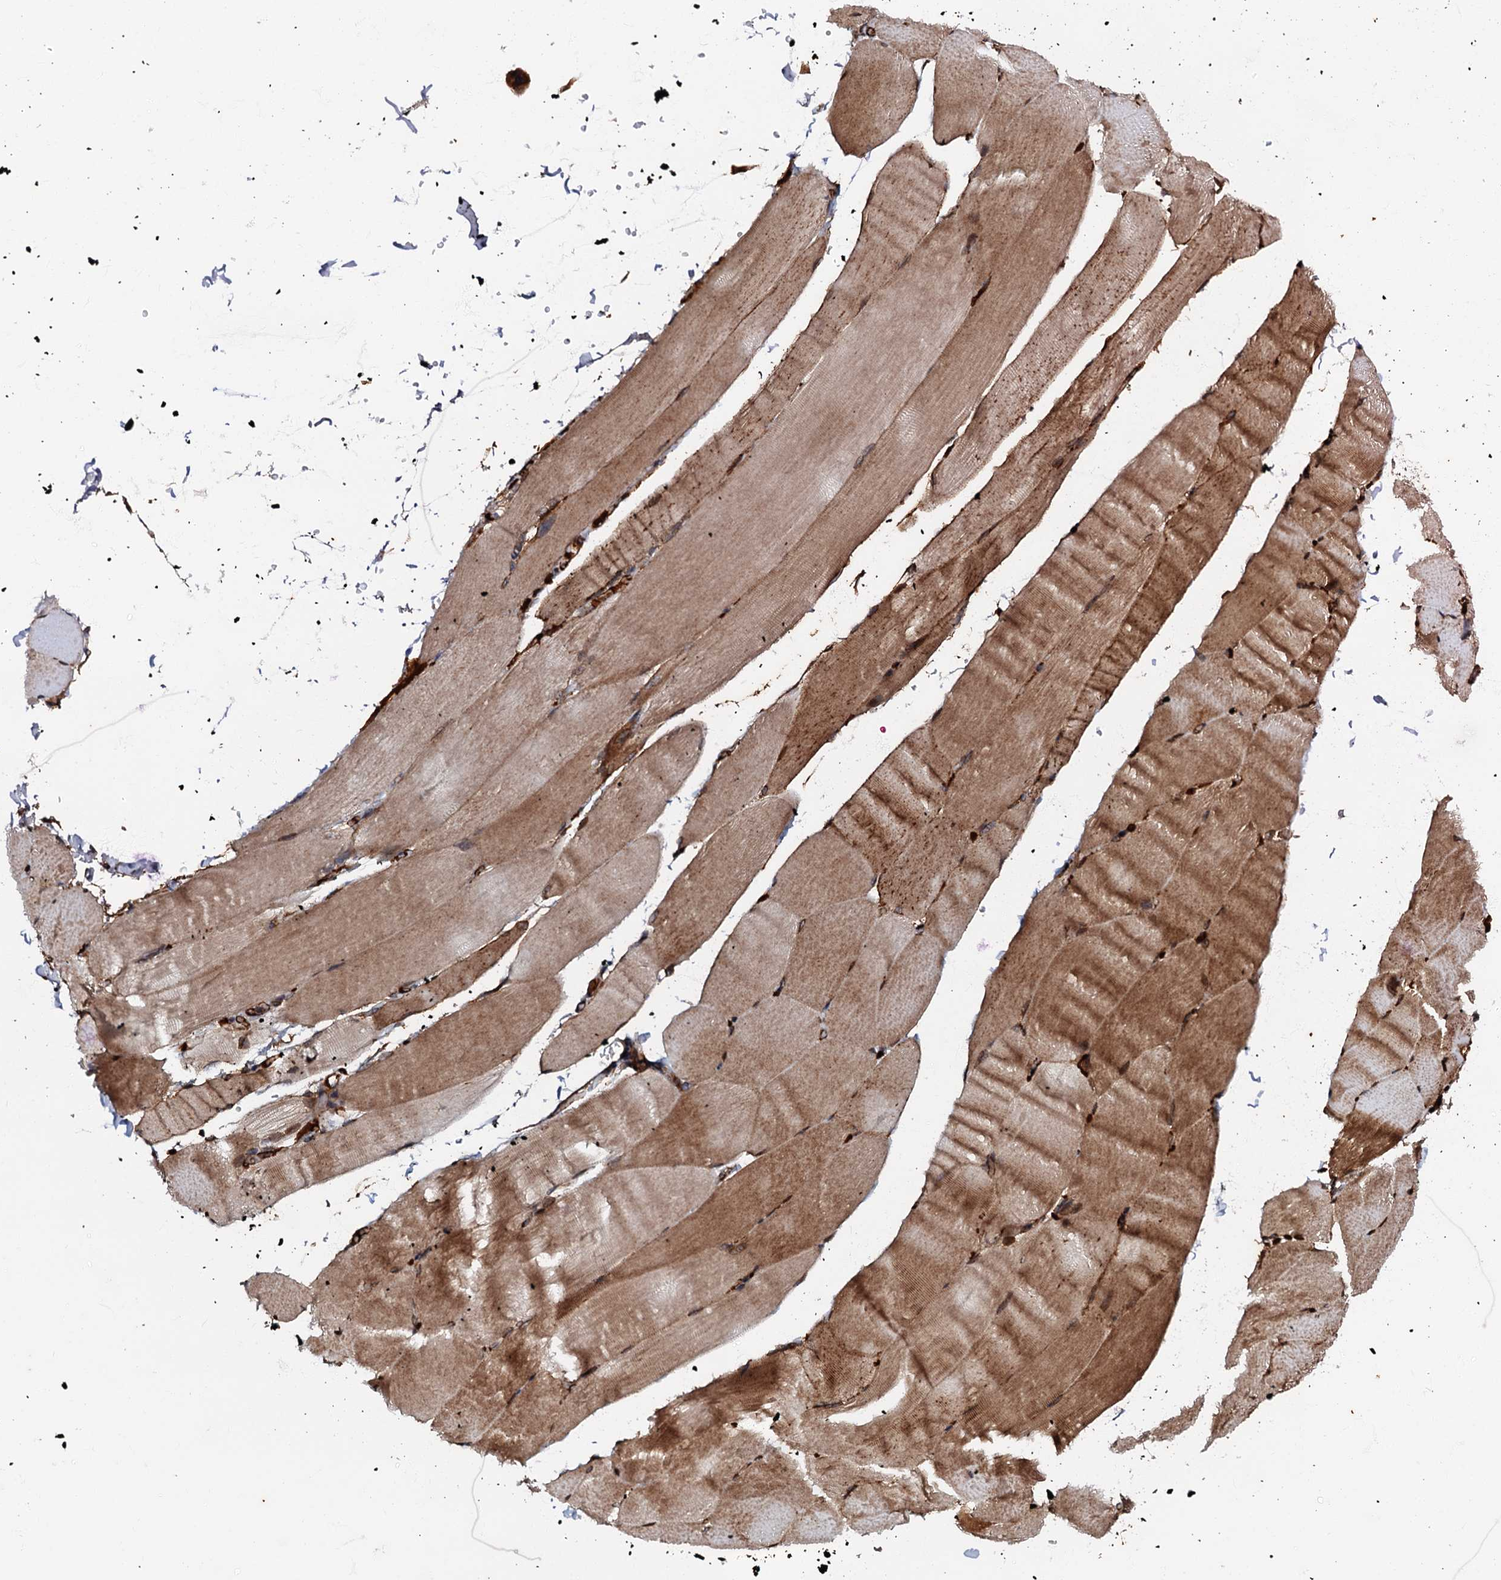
{"staining": {"intensity": "moderate", "quantity": ">75%", "location": "cytoplasmic/membranous"}, "tissue": "skeletal muscle", "cell_type": "Myocytes", "image_type": "normal", "snomed": [{"axis": "morphology", "description": "Normal tissue, NOS"}, {"axis": "topography", "description": "Skeletal muscle"}, {"axis": "topography", "description": "Parathyroid gland"}], "caption": "An IHC micrograph of benign tissue is shown. Protein staining in brown shows moderate cytoplasmic/membranous positivity in skeletal muscle within myocytes.", "gene": "BLOC1S6", "patient": {"sex": "female", "age": 37}}